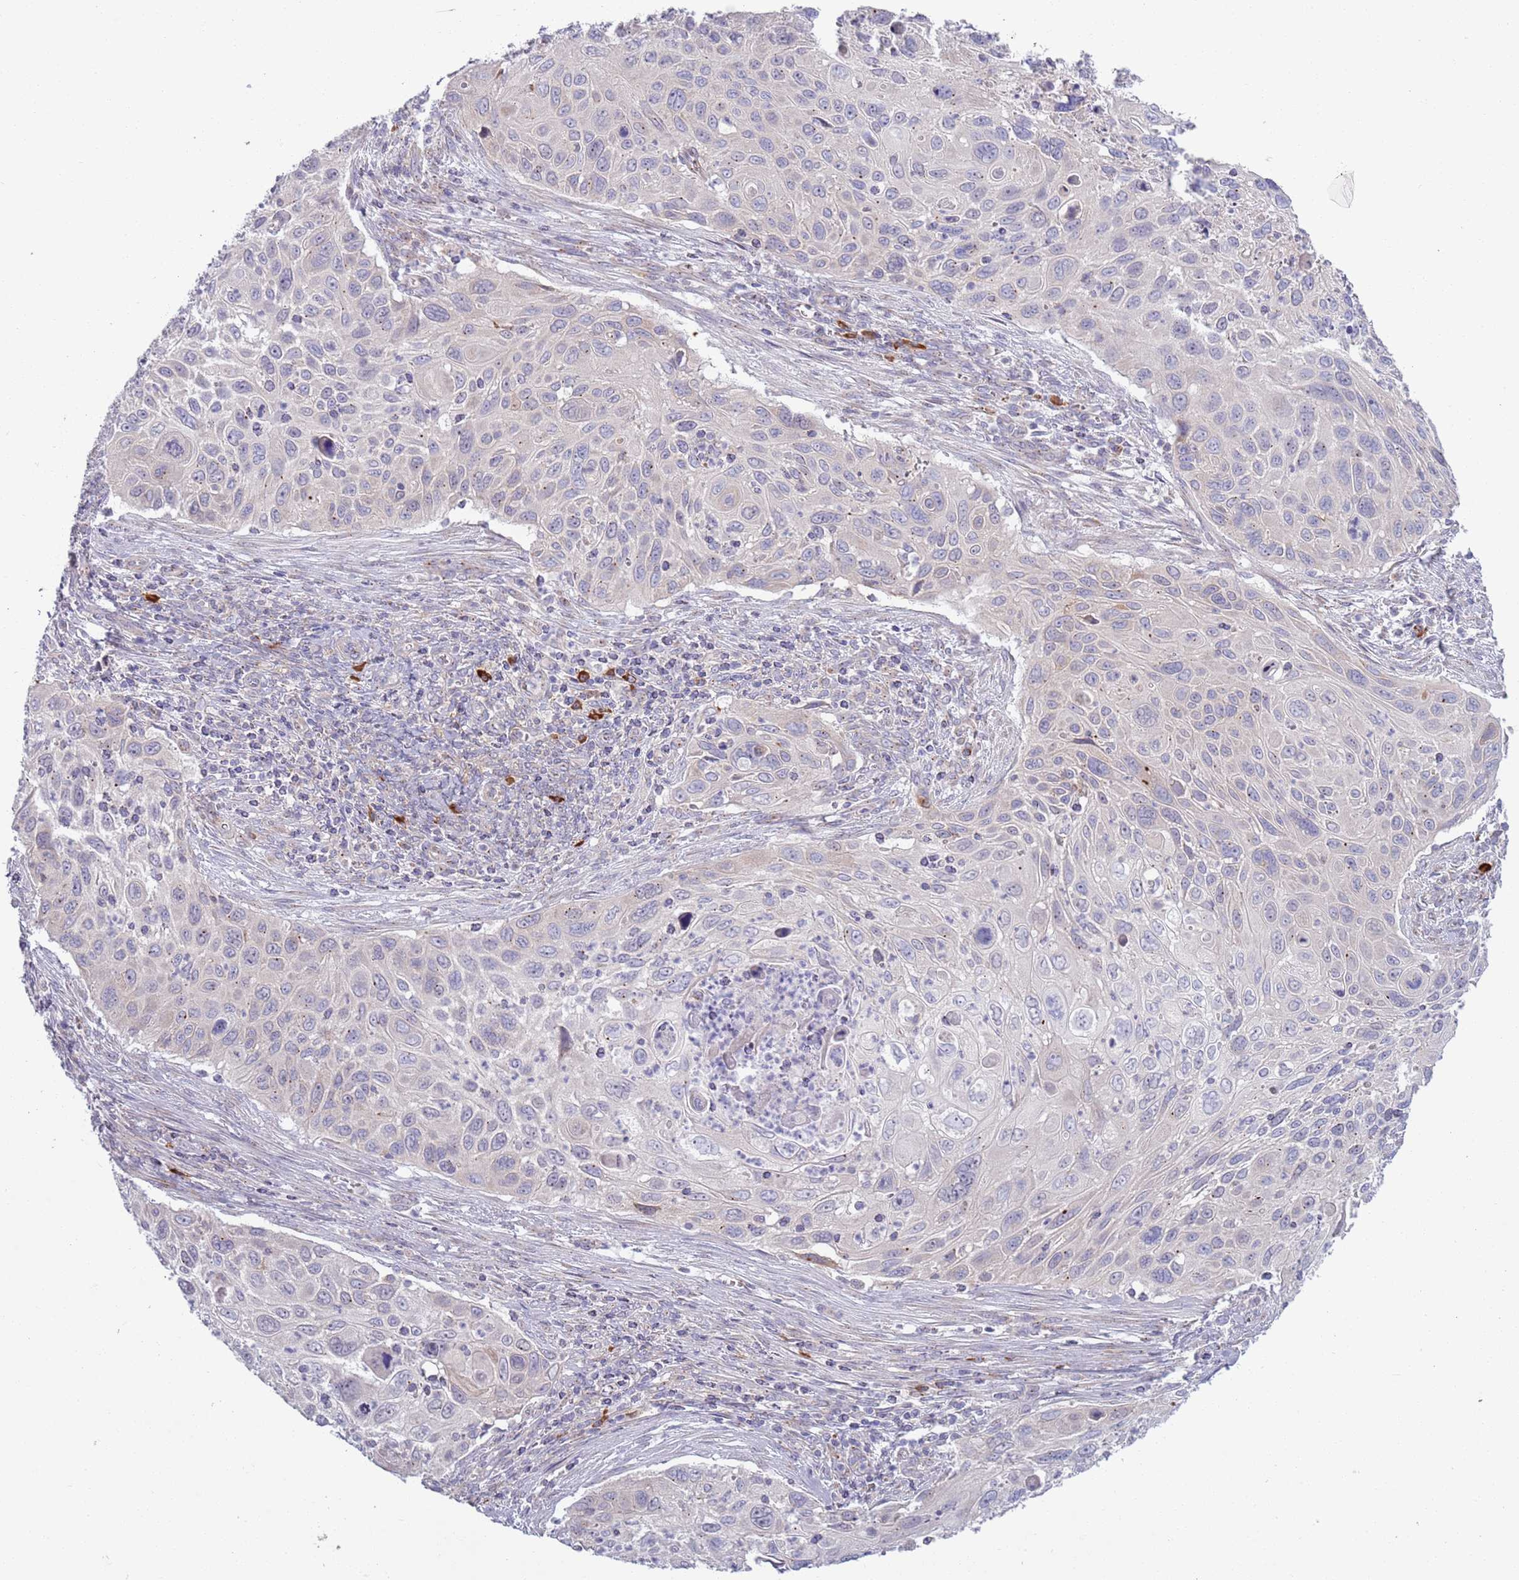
{"staining": {"intensity": "negative", "quantity": "none", "location": "none"}, "tissue": "cervical cancer", "cell_type": "Tumor cells", "image_type": "cancer", "snomed": [{"axis": "morphology", "description": "Squamous cell carcinoma, NOS"}, {"axis": "topography", "description": "Cervix"}], "caption": "Immunohistochemical staining of human squamous cell carcinoma (cervical) demonstrates no significant positivity in tumor cells.", "gene": "LTB", "patient": {"sex": "female", "age": 70}}